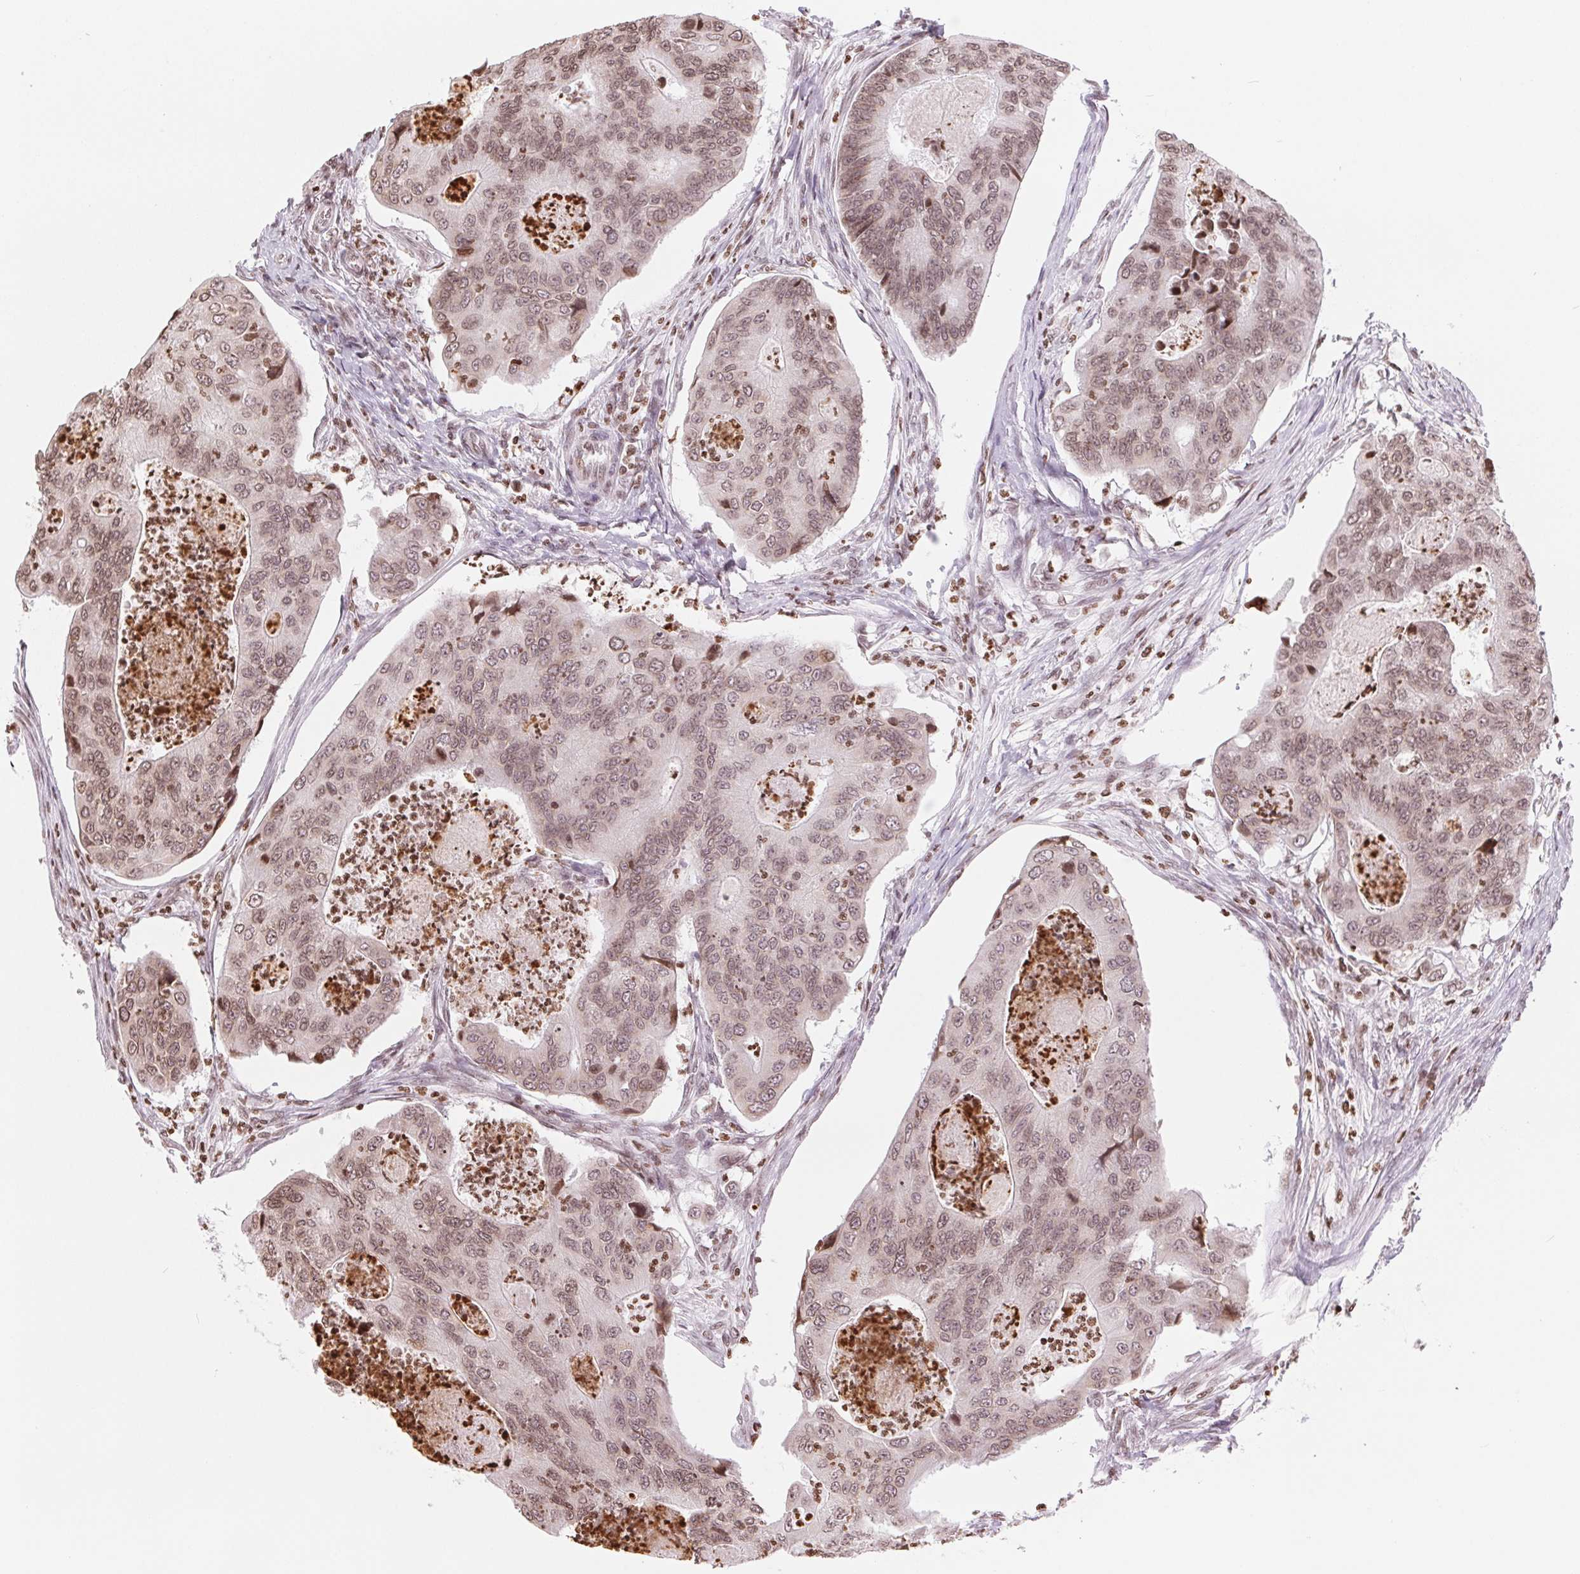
{"staining": {"intensity": "weak", "quantity": ">75%", "location": "cytoplasmic/membranous,nuclear"}, "tissue": "colorectal cancer", "cell_type": "Tumor cells", "image_type": "cancer", "snomed": [{"axis": "morphology", "description": "Adenocarcinoma, NOS"}, {"axis": "topography", "description": "Colon"}], "caption": "Immunohistochemical staining of colorectal adenocarcinoma reveals low levels of weak cytoplasmic/membranous and nuclear staining in approximately >75% of tumor cells.", "gene": "SMIM12", "patient": {"sex": "female", "age": 67}}